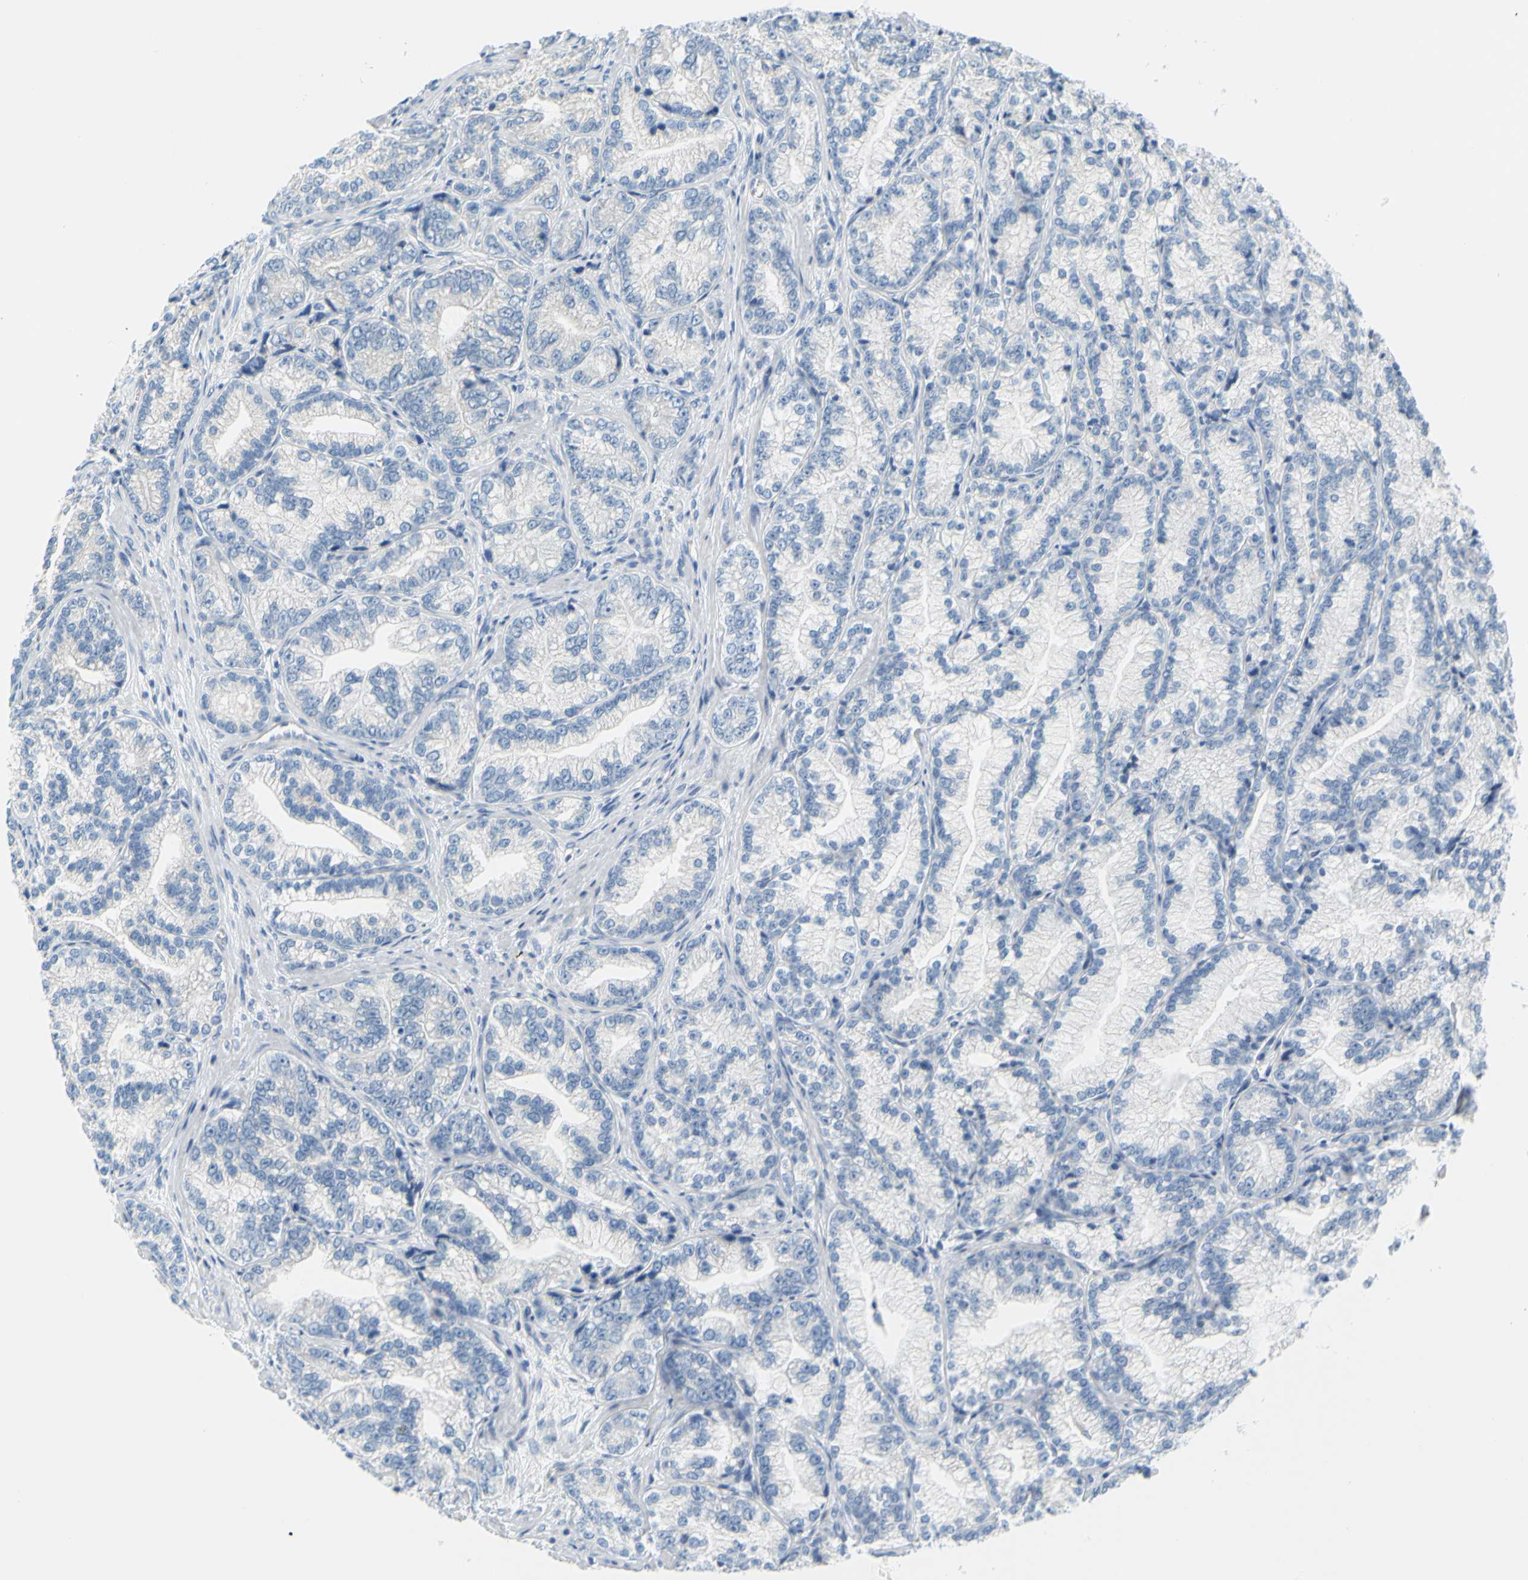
{"staining": {"intensity": "negative", "quantity": "none", "location": "none"}, "tissue": "prostate cancer", "cell_type": "Tumor cells", "image_type": "cancer", "snomed": [{"axis": "morphology", "description": "Adenocarcinoma, Low grade"}, {"axis": "topography", "description": "Prostate"}], "caption": "Protein analysis of prostate adenocarcinoma (low-grade) demonstrates no significant staining in tumor cells.", "gene": "DCT", "patient": {"sex": "male", "age": 89}}